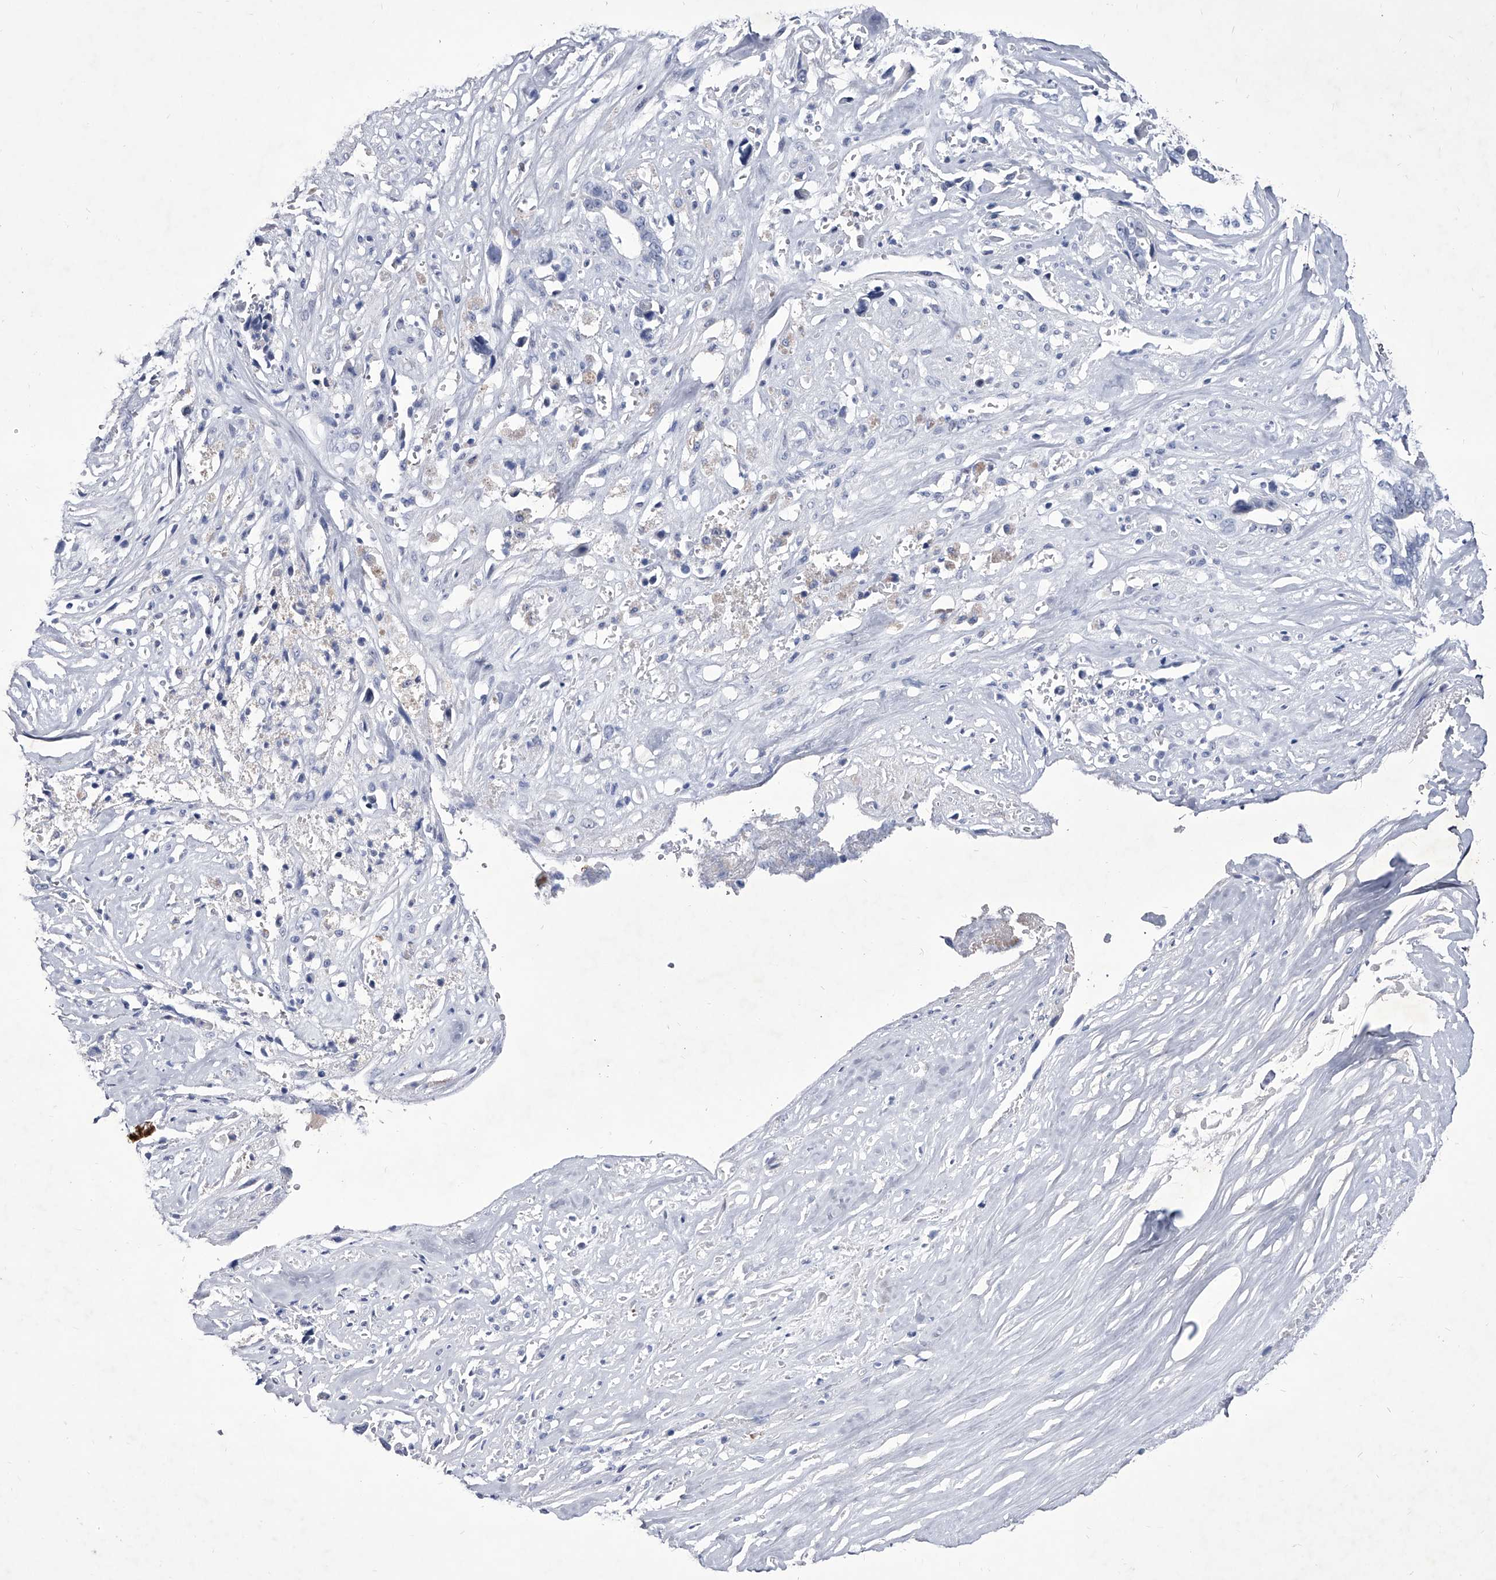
{"staining": {"intensity": "negative", "quantity": "none", "location": "none"}, "tissue": "liver cancer", "cell_type": "Tumor cells", "image_type": "cancer", "snomed": [{"axis": "morphology", "description": "Cholangiocarcinoma"}, {"axis": "topography", "description": "Liver"}], "caption": "IHC image of cholangiocarcinoma (liver) stained for a protein (brown), which shows no positivity in tumor cells. (DAB immunohistochemistry visualized using brightfield microscopy, high magnification).", "gene": "CRISP2", "patient": {"sex": "female", "age": 79}}